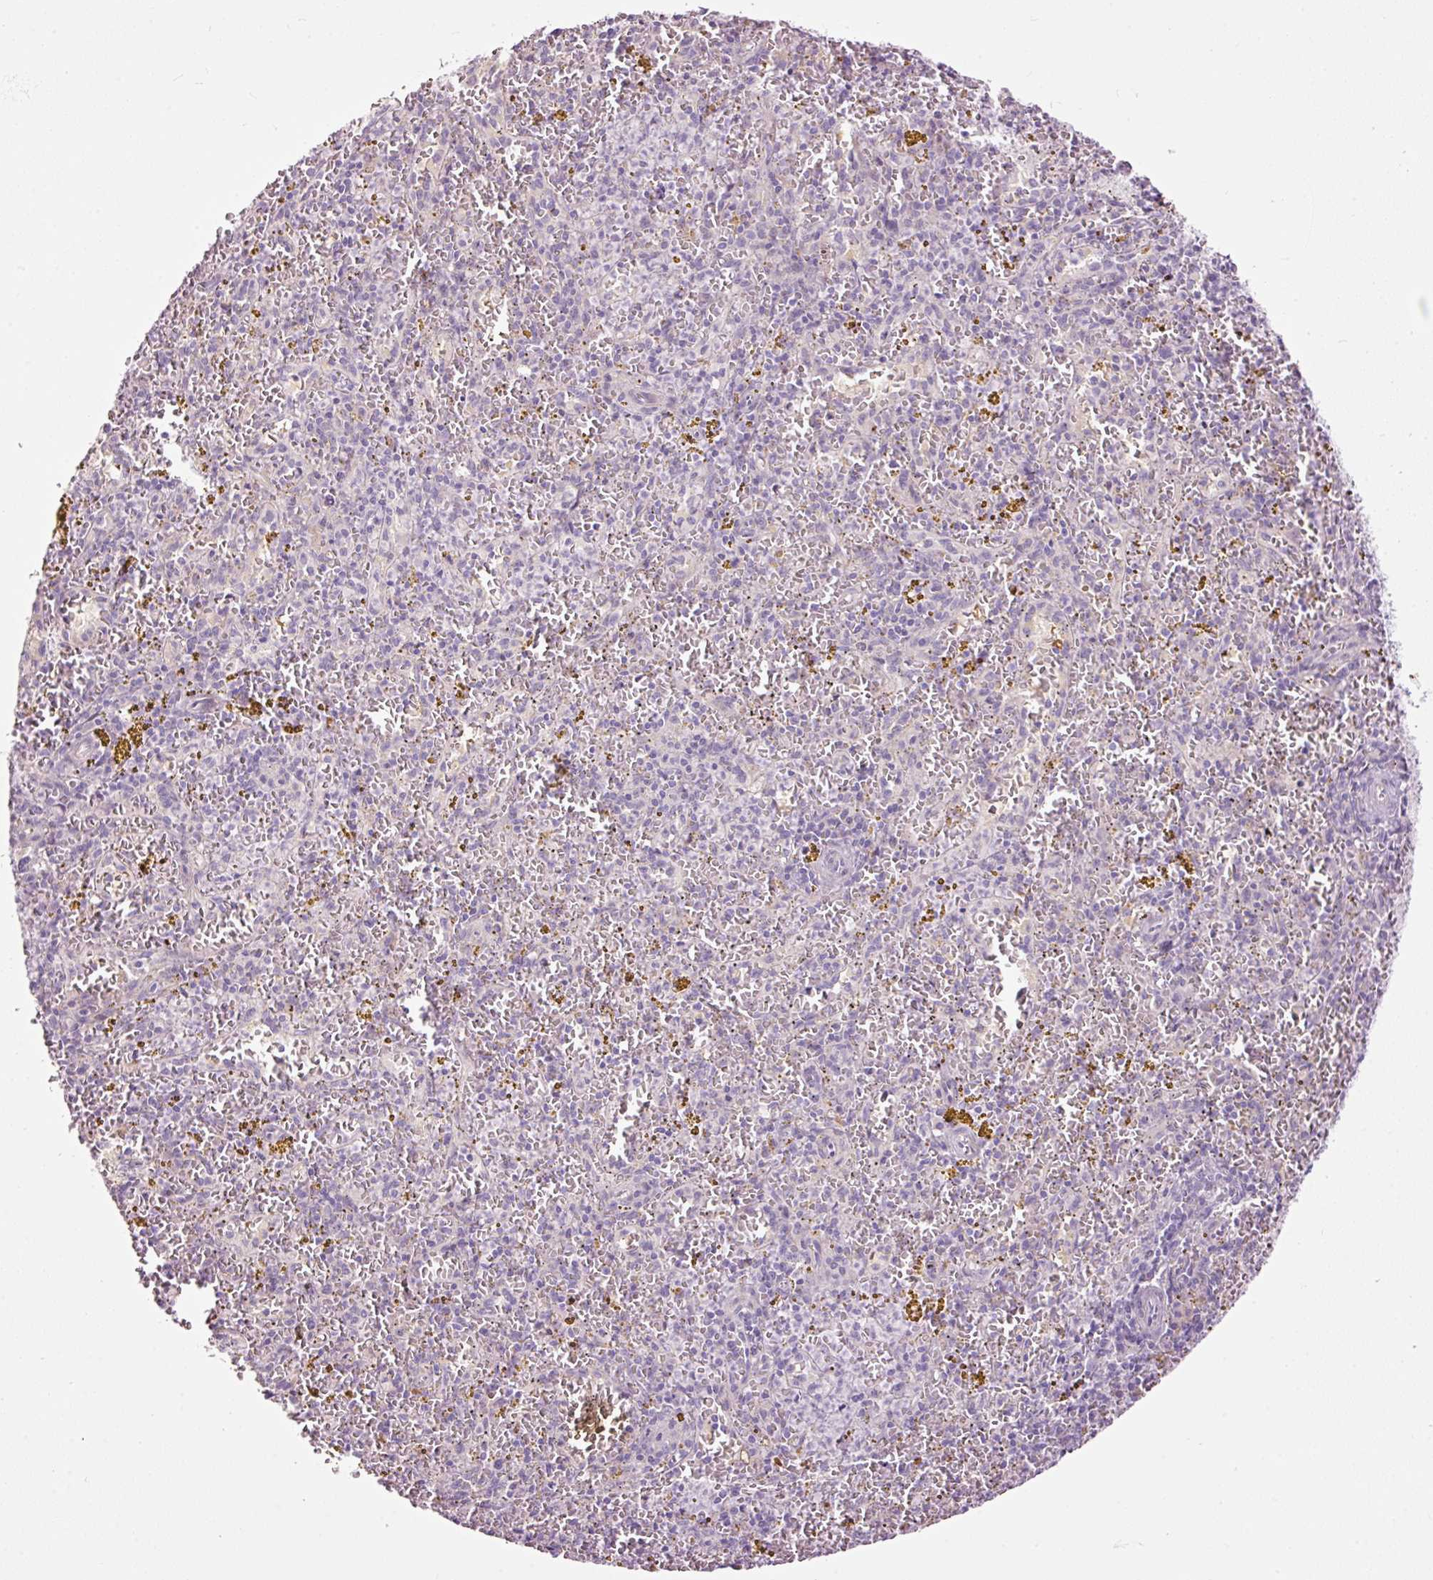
{"staining": {"intensity": "negative", "quantity": "none", "location": "none"}, "tissue": "spleen", "cell_type": "Cells in red pulp", "image_type": "normal", "snomed": [{"axis": "morphology", "description": "Normal tissue, NOS"}, {"axis": "topography", "description": "Spleen"}], "caption": "Spleen was stained to show a protein in brown. There is no significant staining in cells in red pulp.", "gene": "FCRL4", "patient": {"sex": "male", "age": 57}}